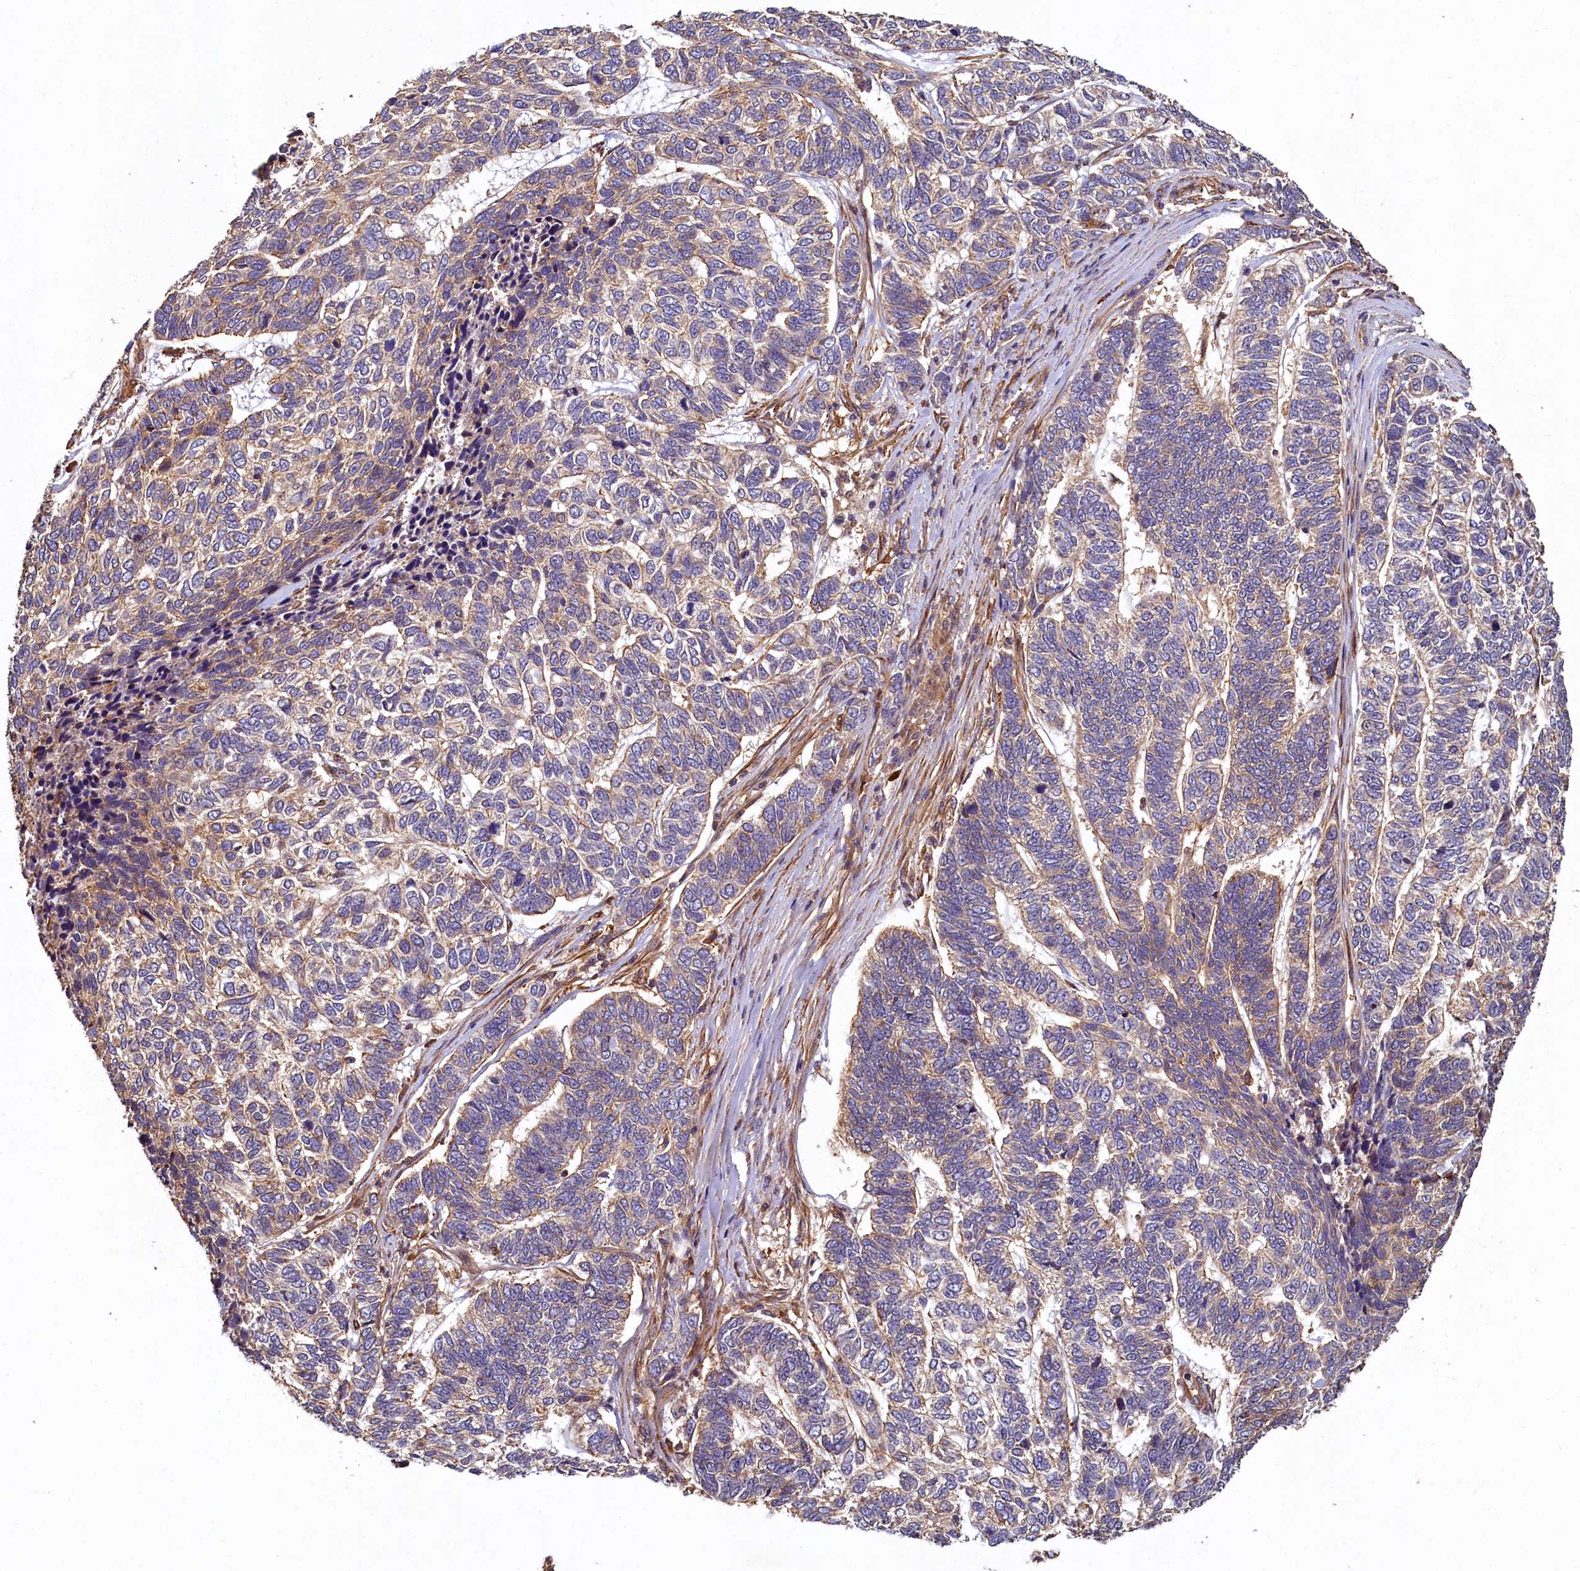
{"staining": {"intensity": "weak", "quantity": ">75%", "location": "cytoplasmic/membranous"}, "tissue": "skin cancer", "cell_type": "Tumor cells", "image_type": "cancer", "snomed": [{"axis": "morphology", "description": "Basal cell carcinoma"}, {"axis": "topography", "description": "Skin"}], "caption": "Immunohistochemistry (IHC) micrograph of basal cell carcinoma (skin) stained for a protein (brown), which displays low levels of weak cytoplasmic/membranous positivity in approximately >75% of tumor cells.", "gene": "CCDC102B", "patient": {"sex": "female", "age": 65}}